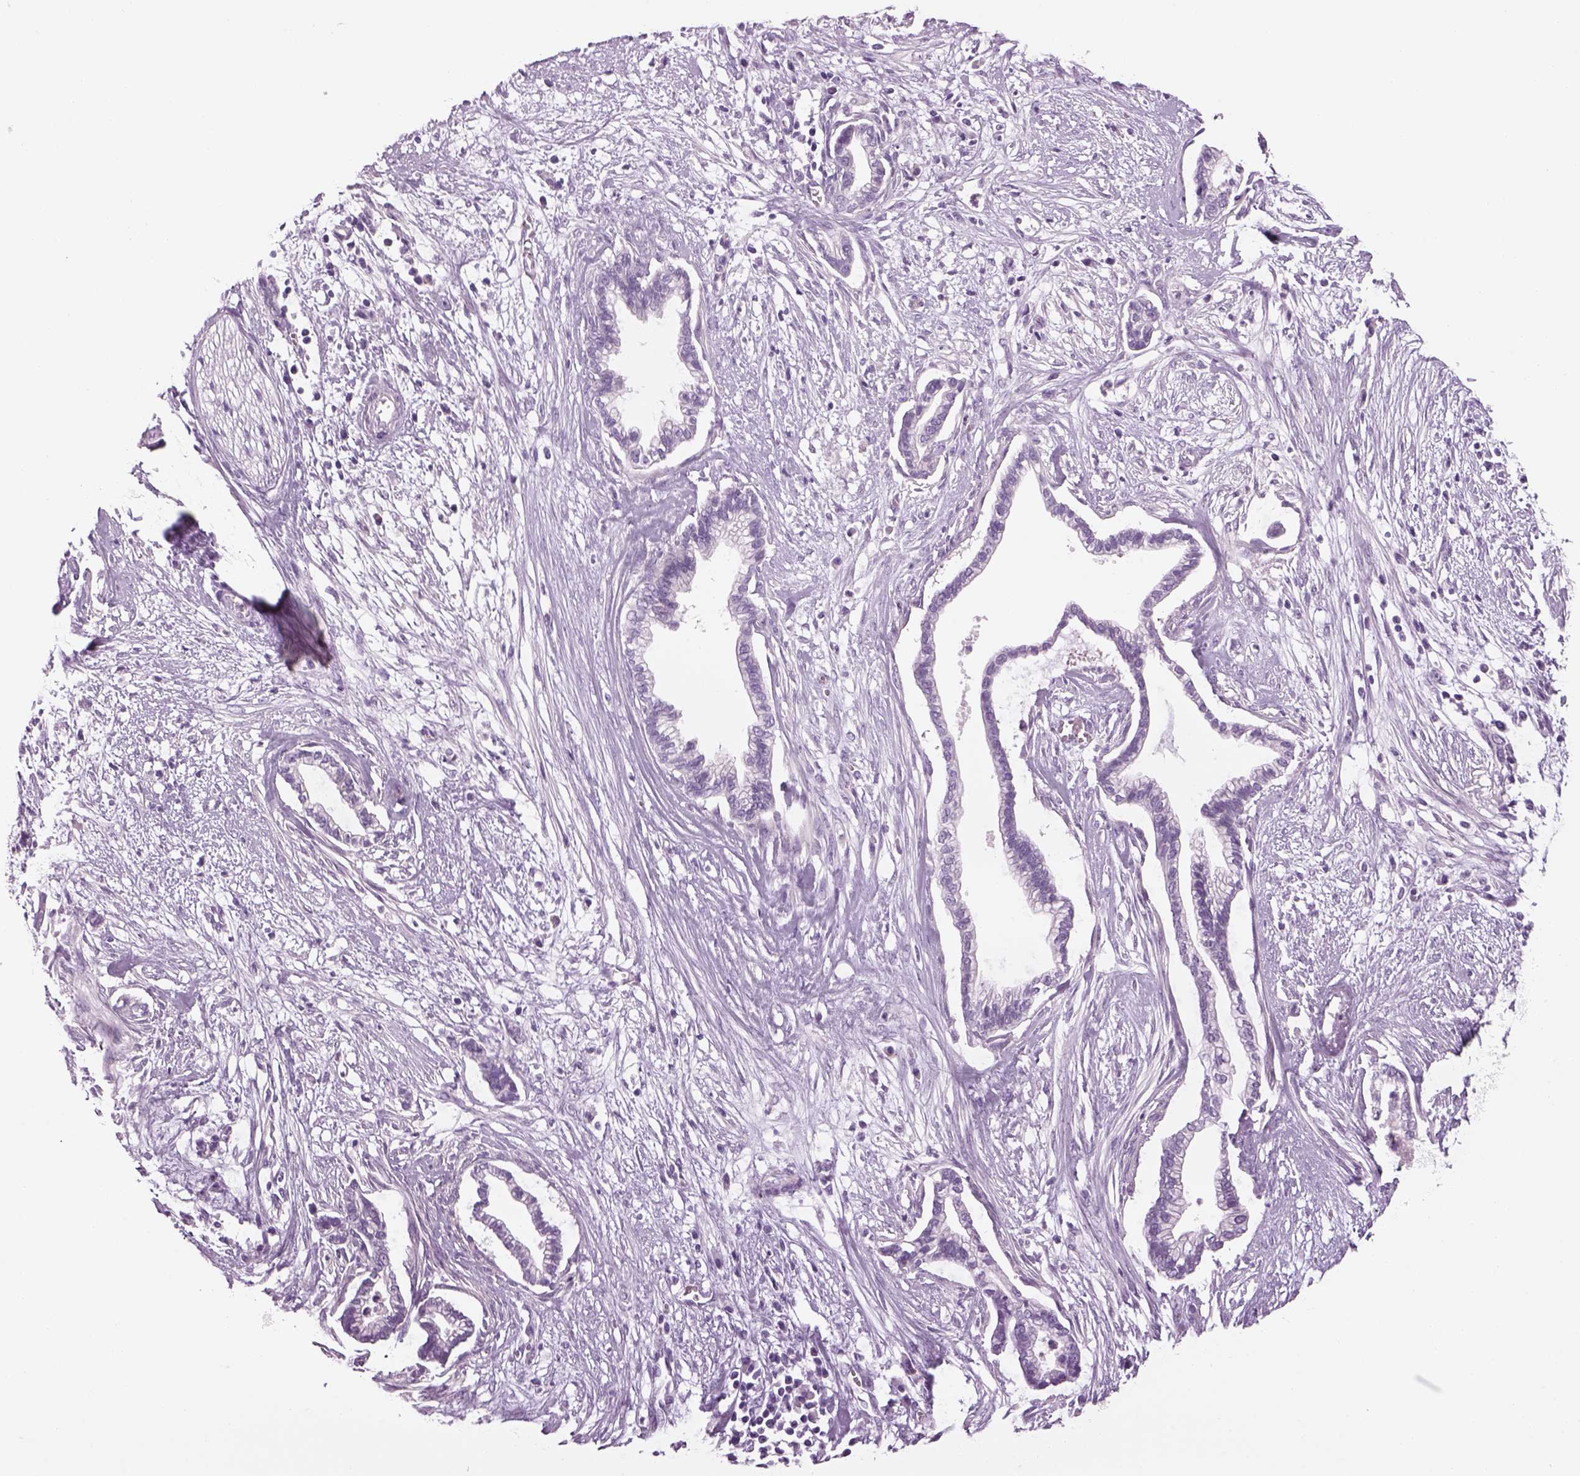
{"staining": {"intensity": "negative", "quantity": "none", "location": "none"}, "tissue": "cervical cancer", "cell_type": "Tumor cells", "image_type": "cancer", "snomed": [{"axis": "morphology", "description": "Adenocarcinoma, NOS"}, {"axis": "topography", "description": "Cervix"}], "caption": "Immunohistochemistry of cervical cancer exhibits no expression in tumor cells.", "gene": "MDH1B", "patient": {"sex": "female", "age": 62}}